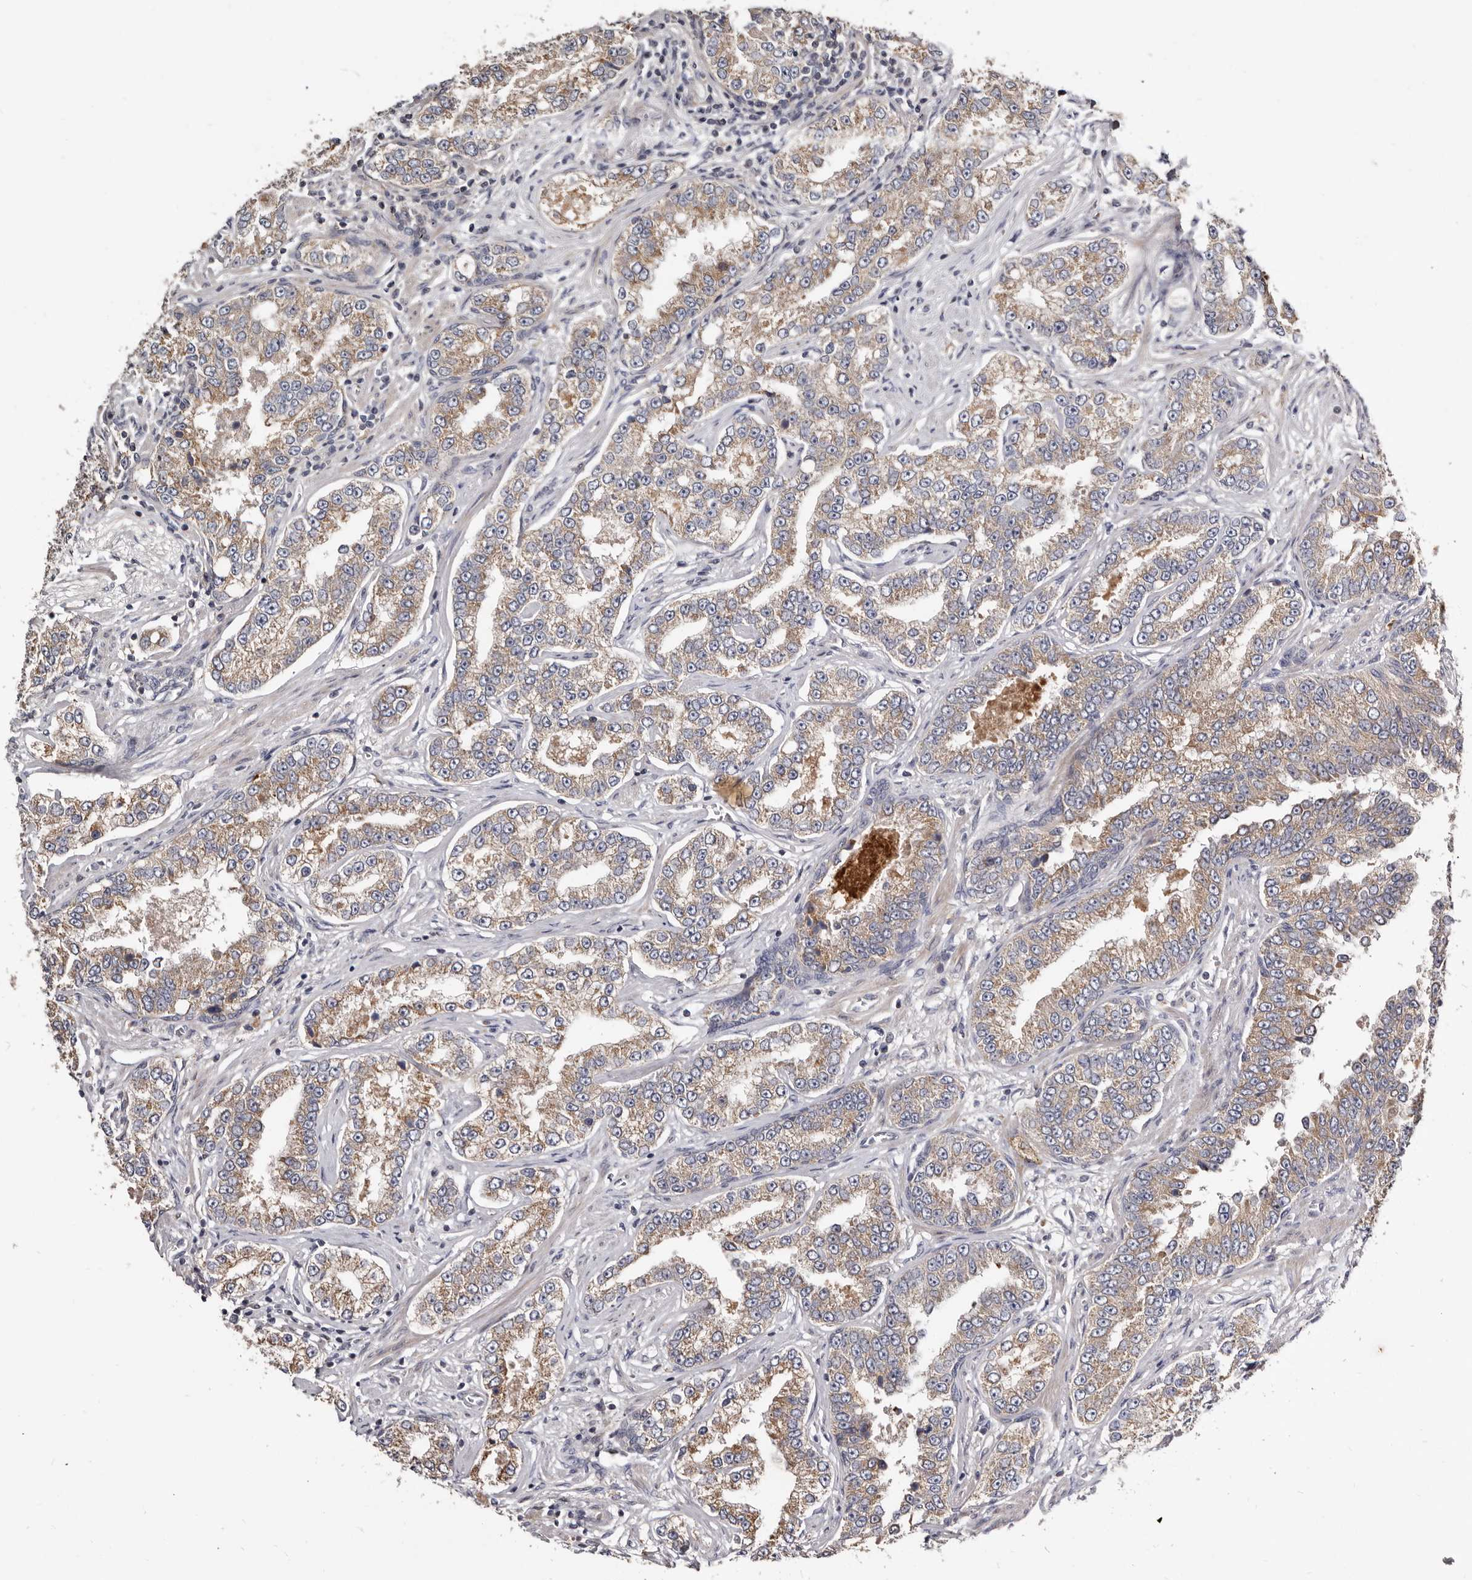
{"staining": {"intensity": "weak", "quantity": ">75%", "location": "cytoplasmic/membranous"}, "tissue": "prostate cancer", "cell_type": "Tumor cells", "image_type": "cancer", "snomed": [{"axis": "morphology", "description": "Normal tissue, NOS"}, {"axis": "morphology", "description": "Adenocarcinoma, High grade"}, {"axis": "topography", "description": "Prostate"}], "caption": "Tumor cells reveal weak cytoplasmic/membranous positivity in approximately >75% of cells in prostate high-grade adenocarcinoma.", "gene": "ASIC5", "patient": {"sex": "male", "age": 83}}